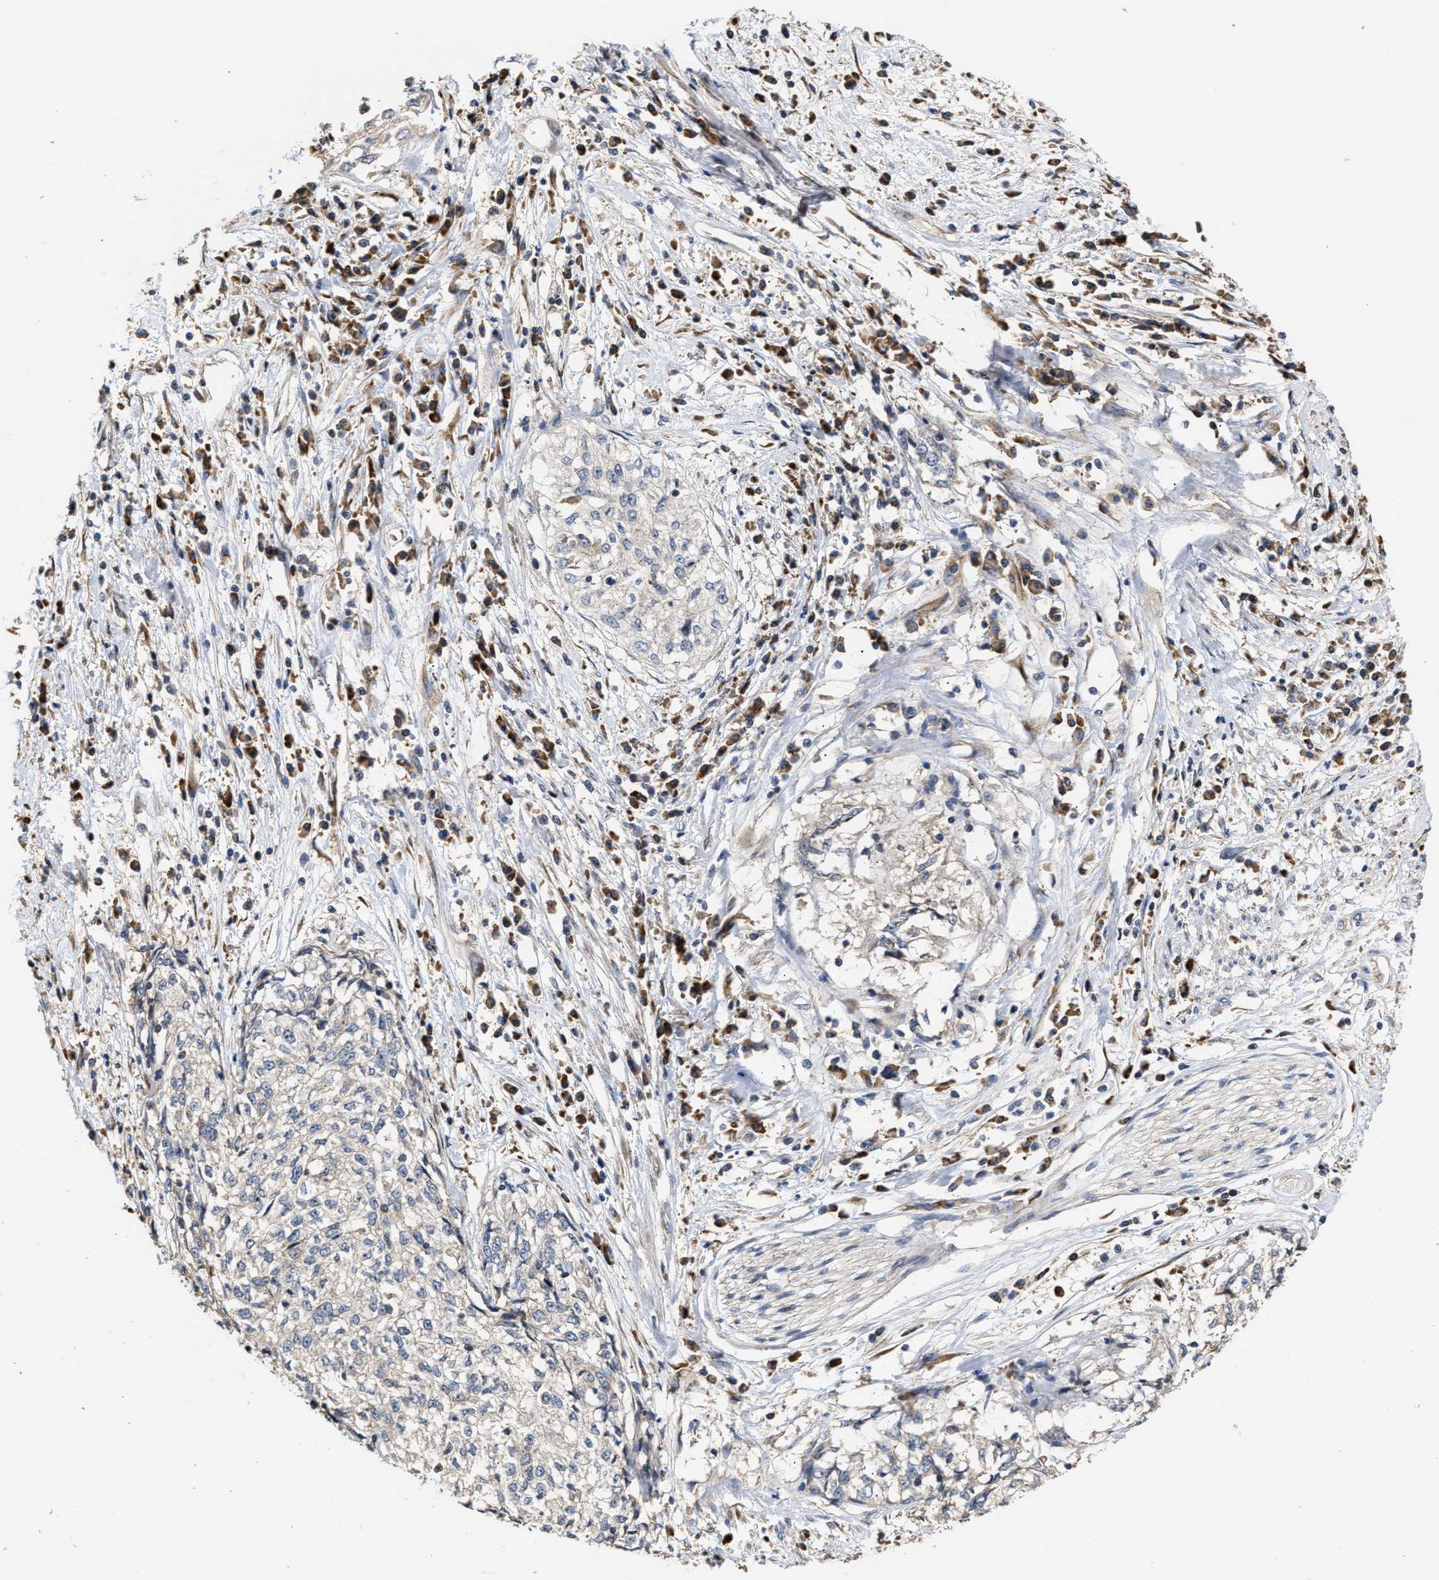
{"staining": {"intensity": "negative", "quantity": "none", "location": "none"}, "tissue": "cervical cancer", "cell_type": "Tumor cells", "image_type": "cancer", "snomed": [{"axis": "morphology", "description": "Squamous cell carcinoma, NOS"}, {"axis": "topography", "description": "Cervix"}], "caption": "Tumor cells show no significant expression in squamous cell carcinoma (cervical).", "gene": "CLIP2", "patient": {"sex": "female", "age": 57}}